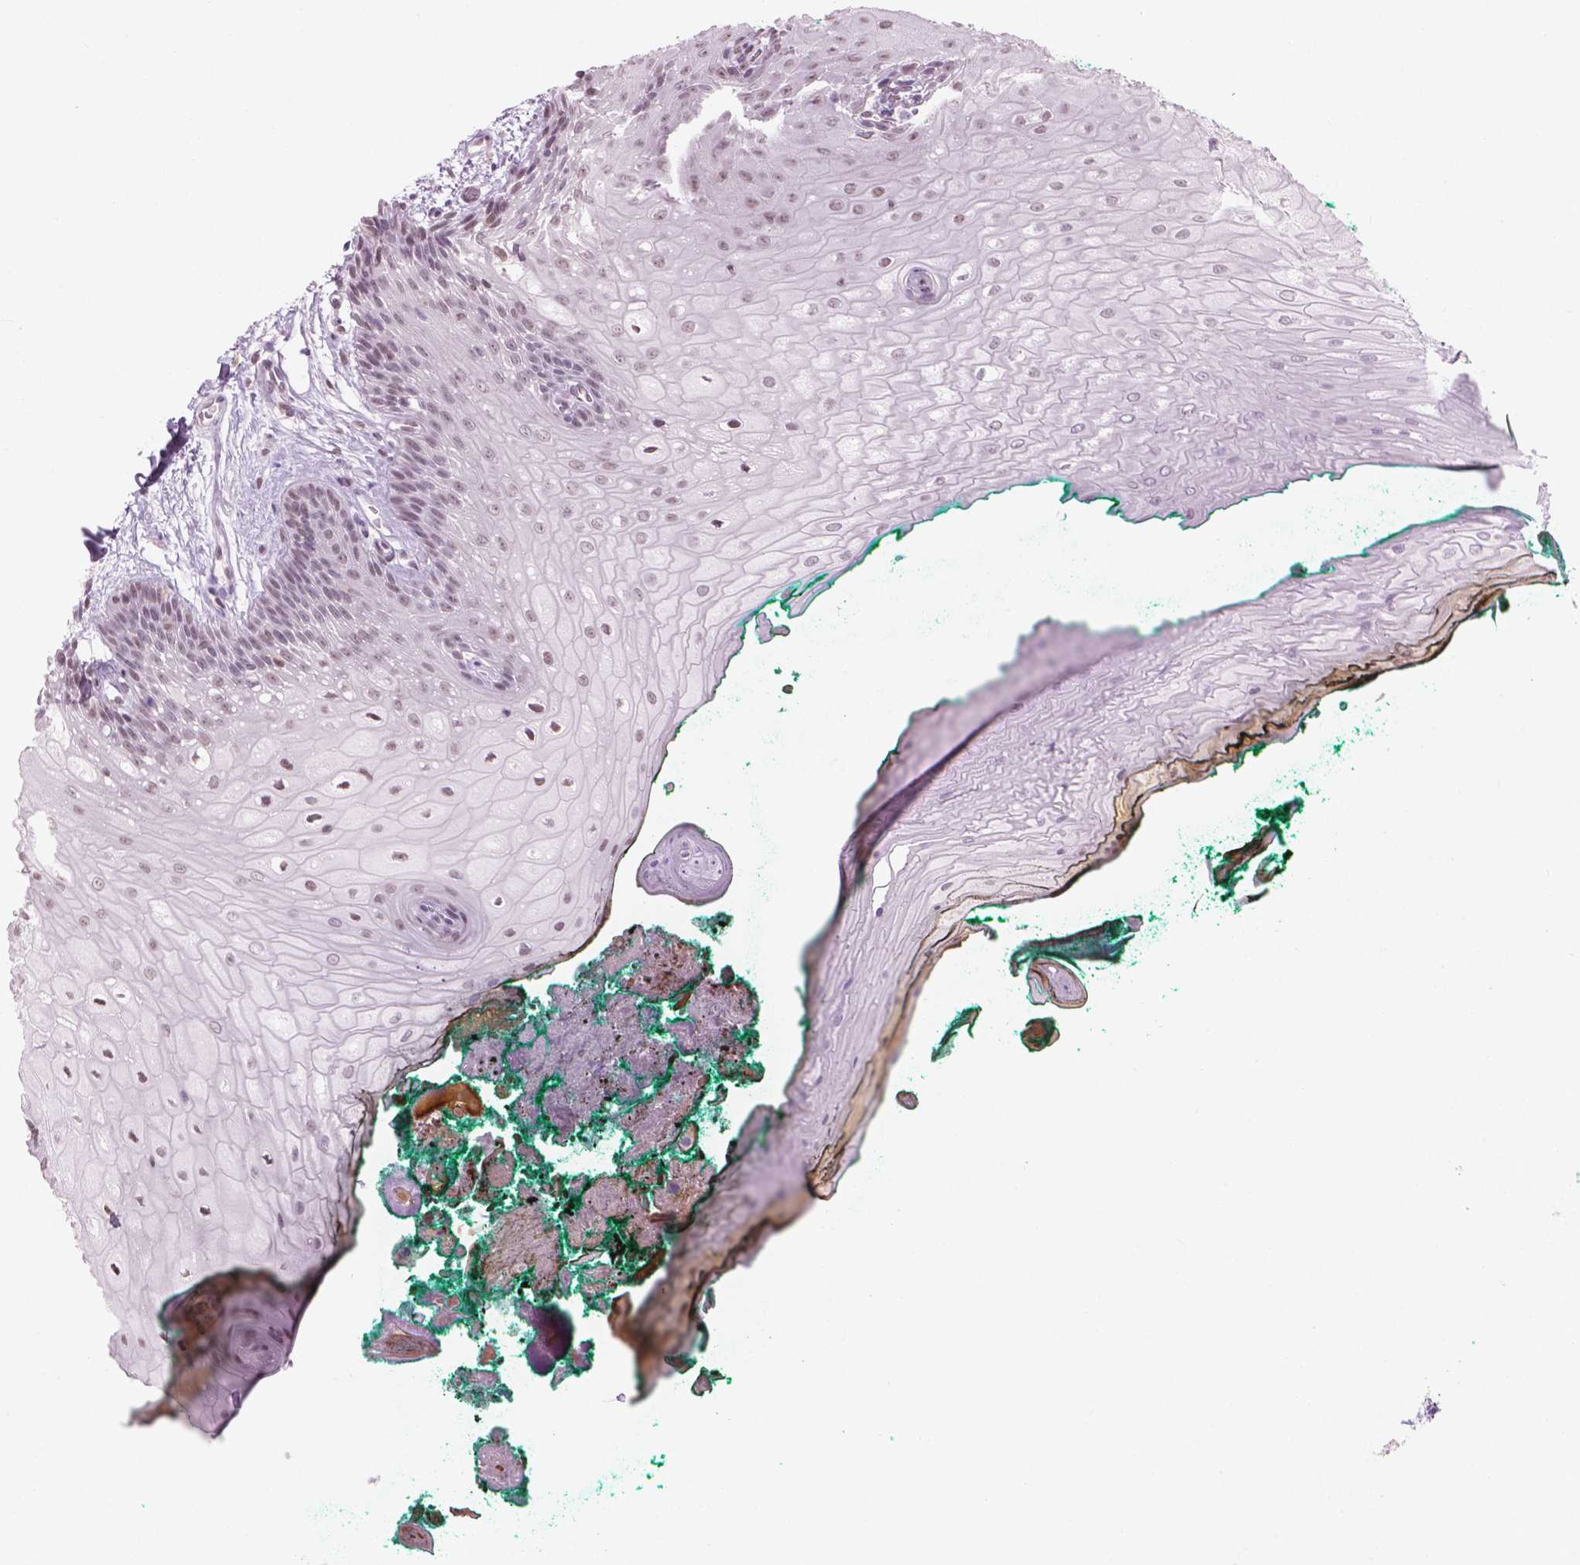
{"staining": {"intensity": "weak", "quantity": "<25%", "location": "nuclear"}, "tissue": "oral mucosa", "cell_type": "Squamous epithelial cells", "image_type": "normal", "snomed": [{"axis": "morphology", "description": "Normal tissue, NOS"}, {"axis": "topography", "description": "Oral tissue"}], "caption": "Oral mucosa stained for a protein using immunohistochemistry demonstrates no expression squamous epithelial cells.", "gene": "PIAS2", "patient": {"sex": "female", "age": 68}}